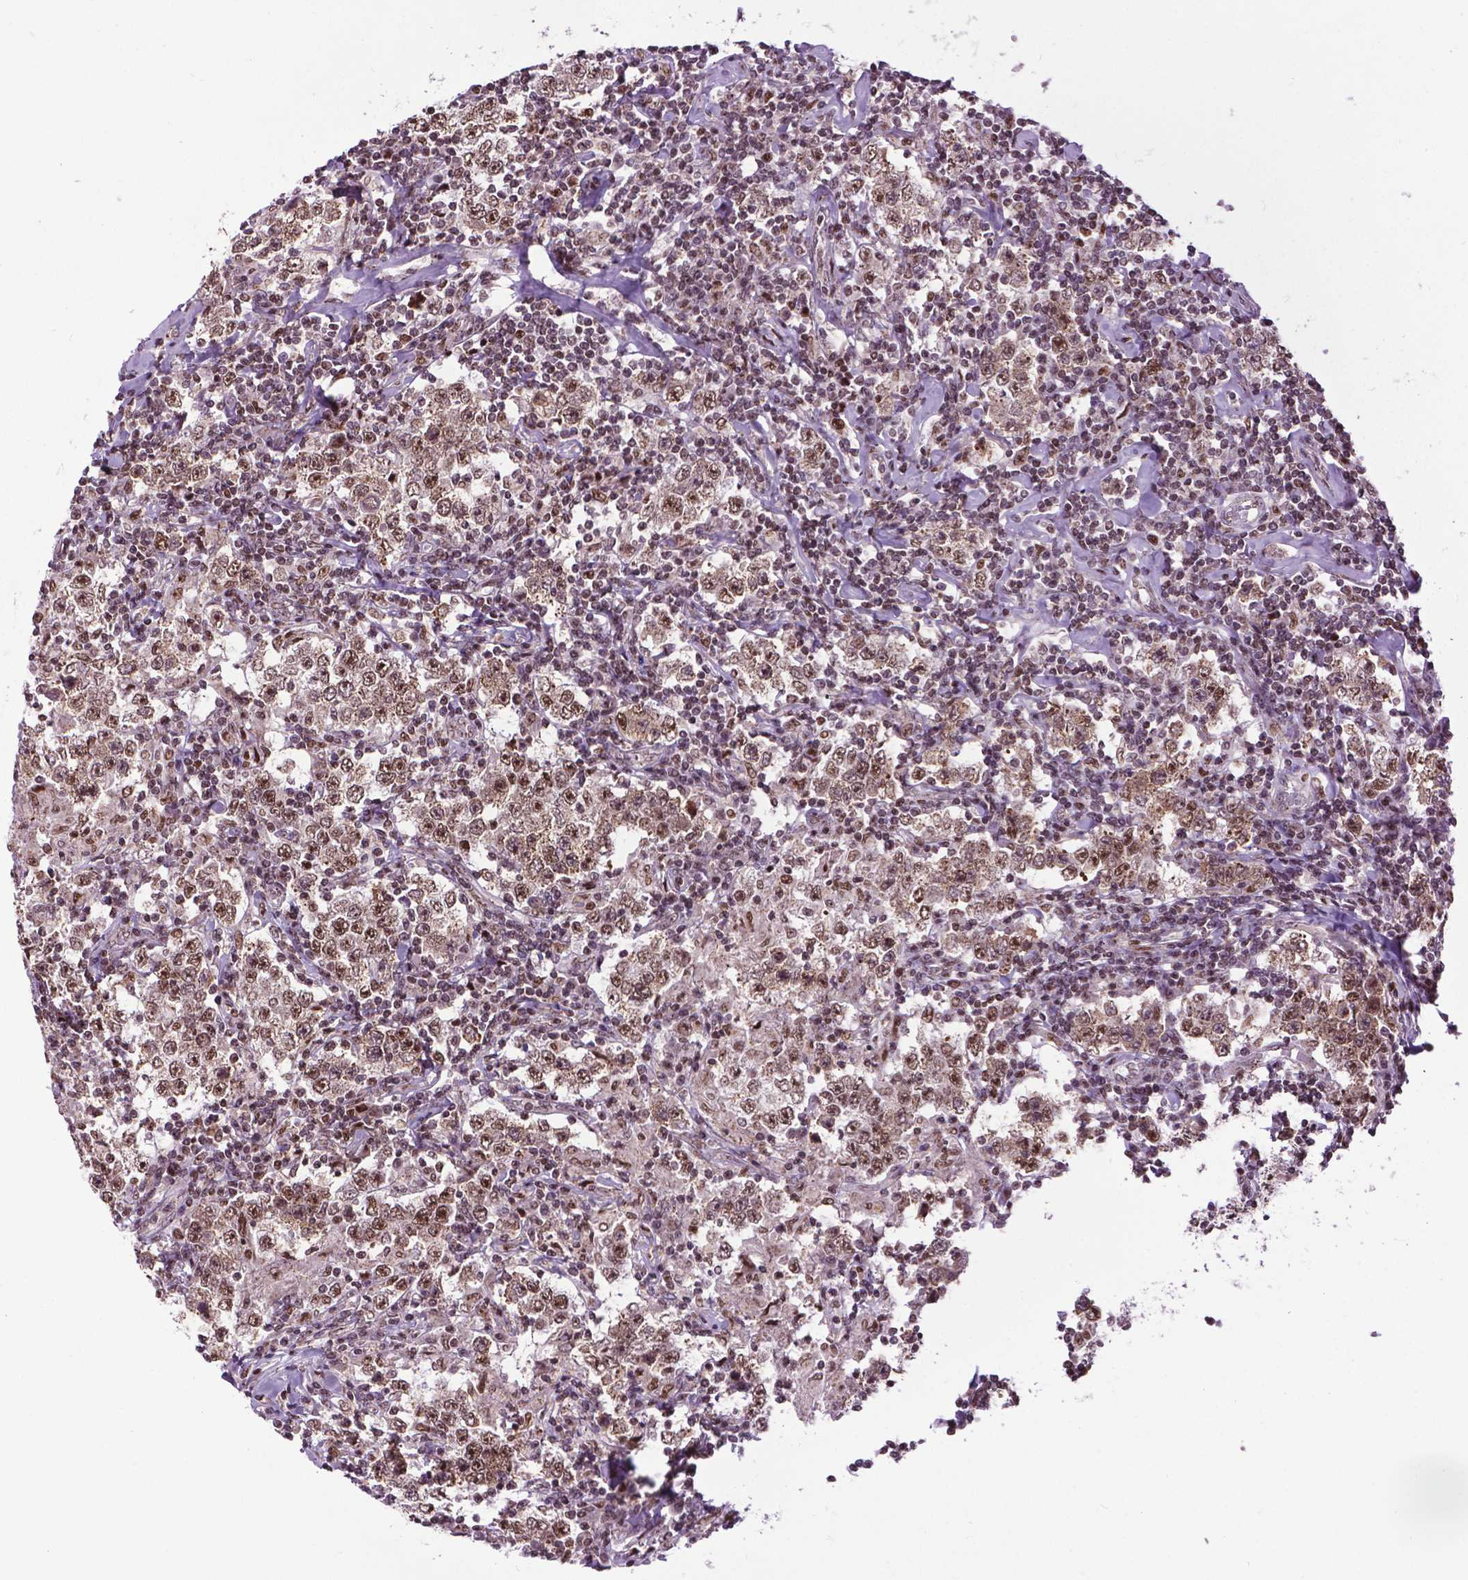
{"staining": {"intensity": "moderate", "quantity": ">75%", "location": "nuclear"}, "tissue": "testis cancer", "cell_type": "Tumor cells", "image_type": "cancer", "snomed": [{"axis": "morphology", "description": "Seminoma, NOS"}, {"axis": "morphology", "description": "Carcinoma, Embryonal, NOS"}, {"axis": "topography", "description": "Testis"}], "caption": "Testis cancer (seminoma) tissue reveals moderate nuclear positivity in approximately >75% of tumor cells", "gene": "EAF1", "patient": {"sex": "male", "age": 41}}